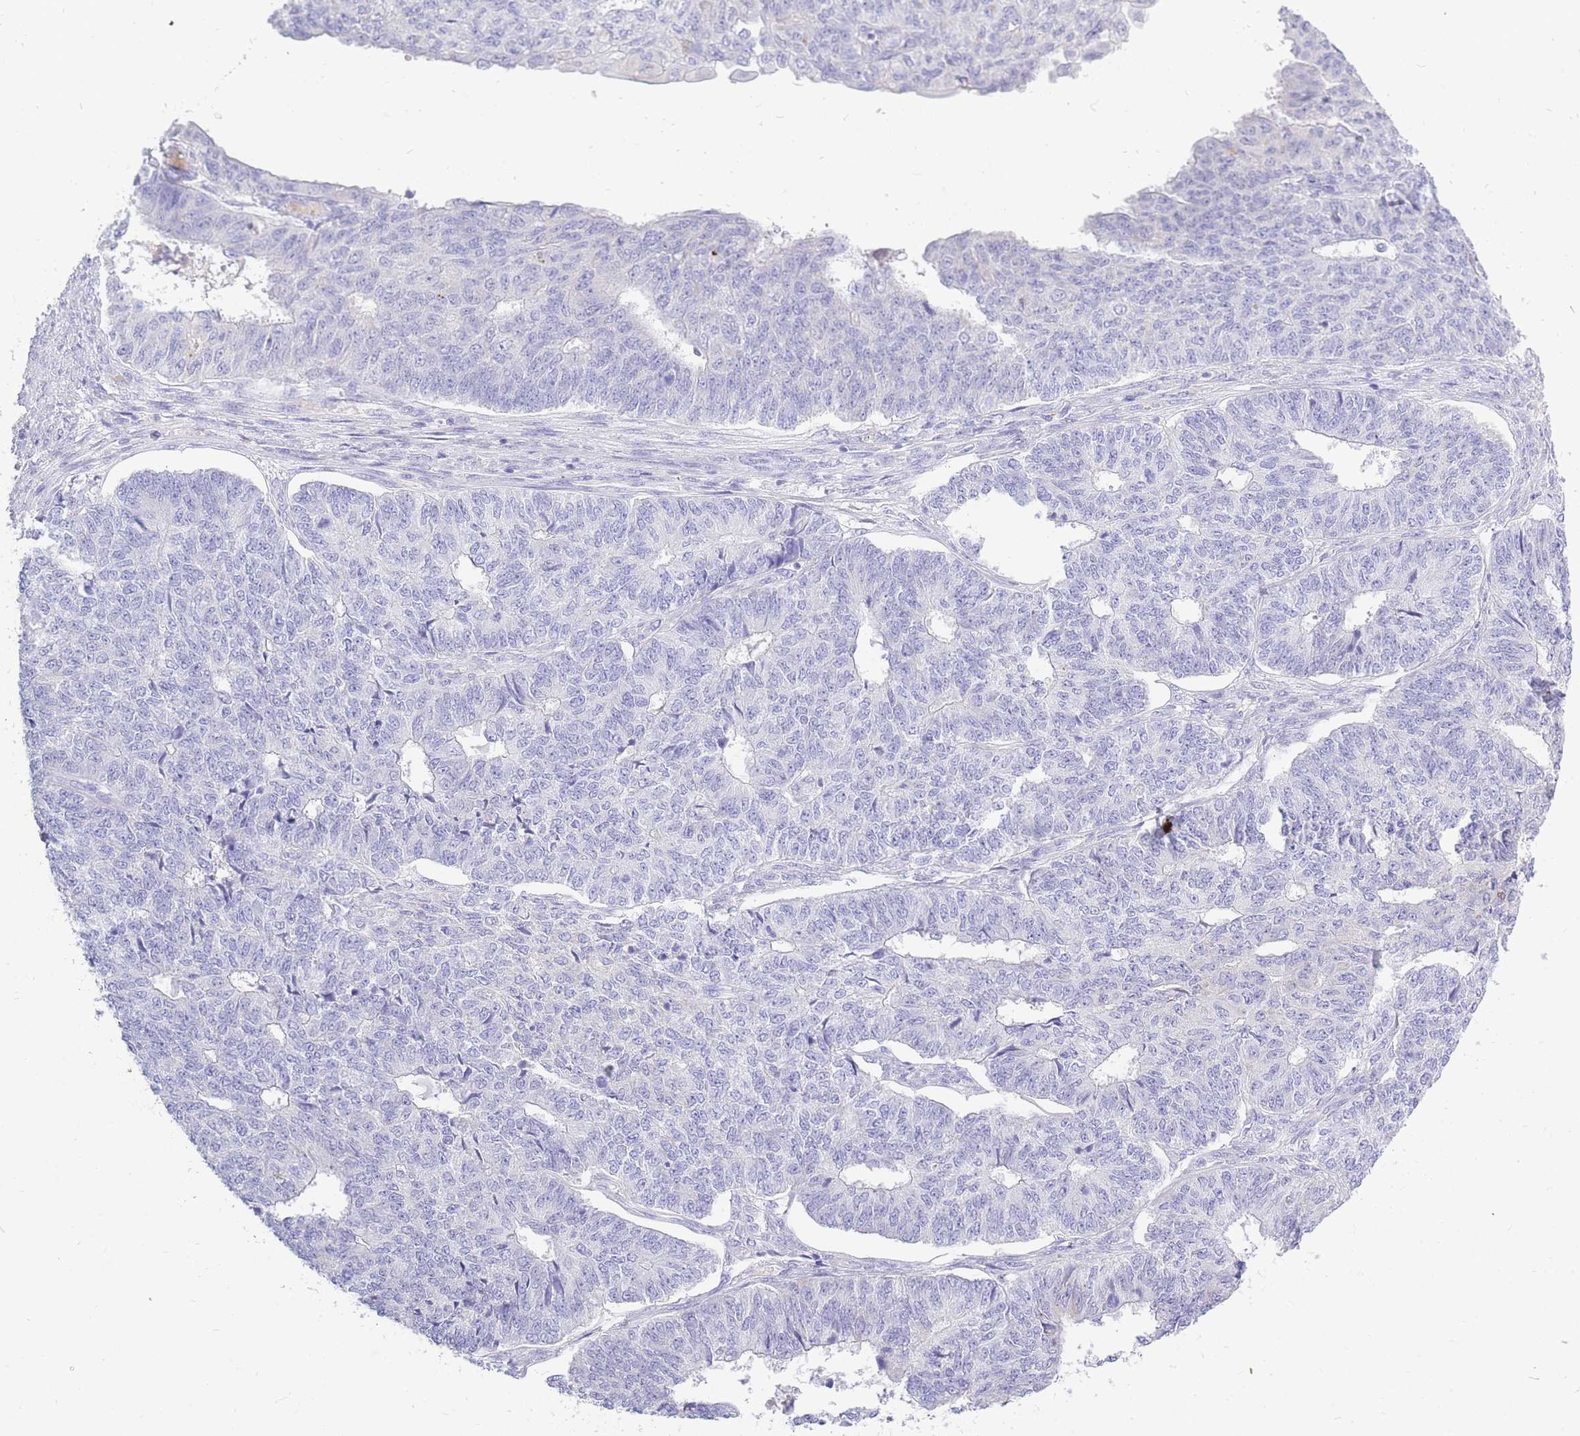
{"staining": {"intensity": "negative", "quantity": "none", "location": "none"}, "tissue": "endometrial cancer", "cell_type": "Tumor cells", "image_type": "cancer", "snomed": [{"axis": "morphology", "description": "Adenocarcinoma, NOS"}, {"axis": "topography", "description": "Endometrium"}], "caption": "Adenocarcinoma (endometrial) was stained to show a protein in brown. There is no significant staining in tumor cells.", "gene": "TPSD1", "patient": {"sex": "female", "age": 32}}